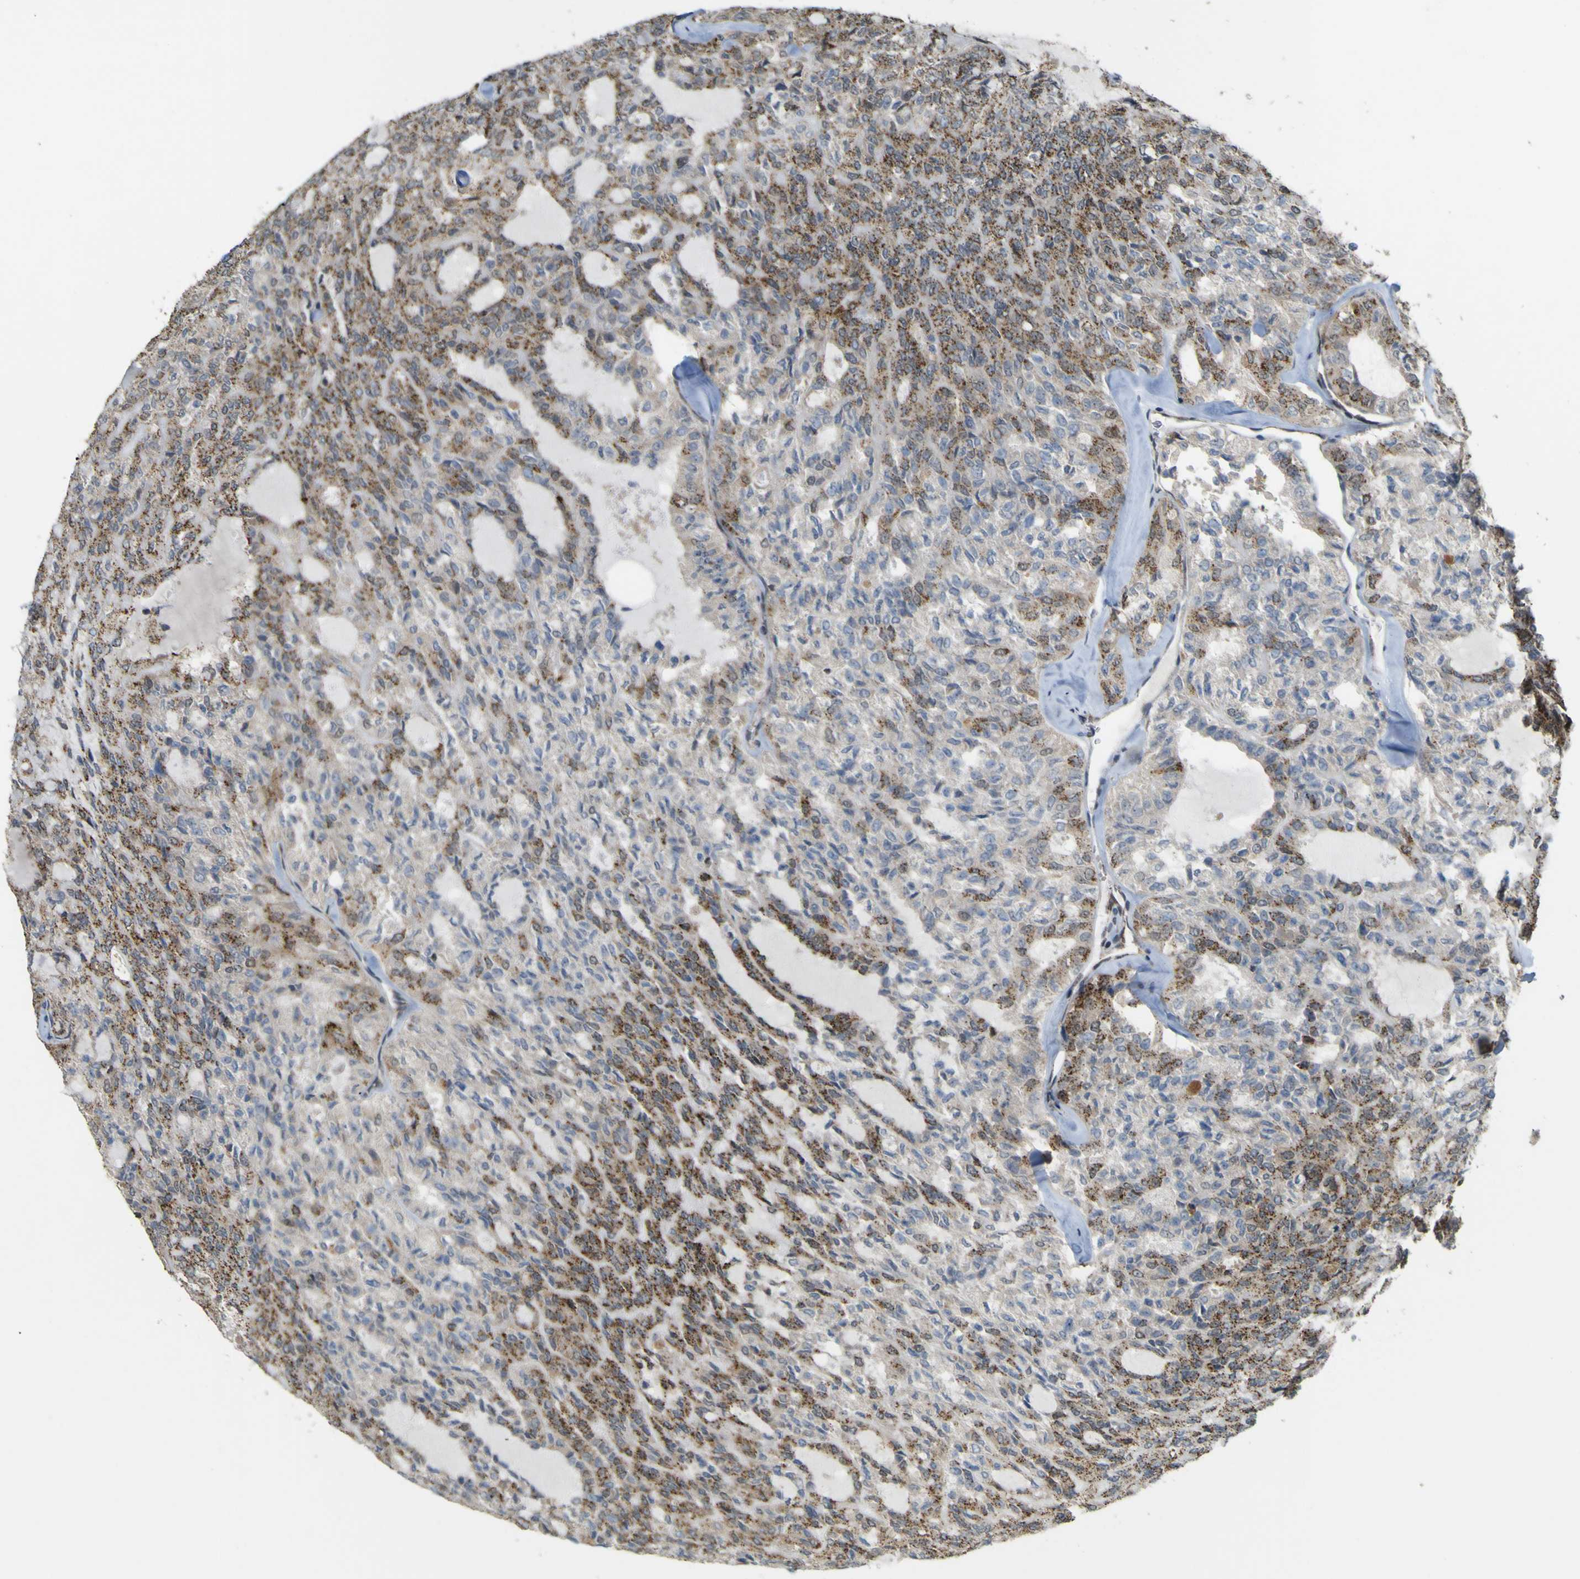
{"staining": {"intensity": "strong", "quantity": "25%-75%", "location": "cytoplasmic/membranous"}, "tissue": "thyroid cancer", "cell_type": "Tumor cells", "image_type": "cancer", "snomed": [{"axis": "morphology", "description": "Follicular adenoma carcinoma, NOS"}, {"axis": "topography", "description": "Thyroid gland"}], "caption": "Human thyroid cancer (follicular adenoma carcinoma) stained for a protein (brown) shows strong cytoplasmic/membranous positive positivity in approximately 25%-75% of tumor cells.", "gene": "ACBD5", "patient": {"sex": "male", "age": 75}}